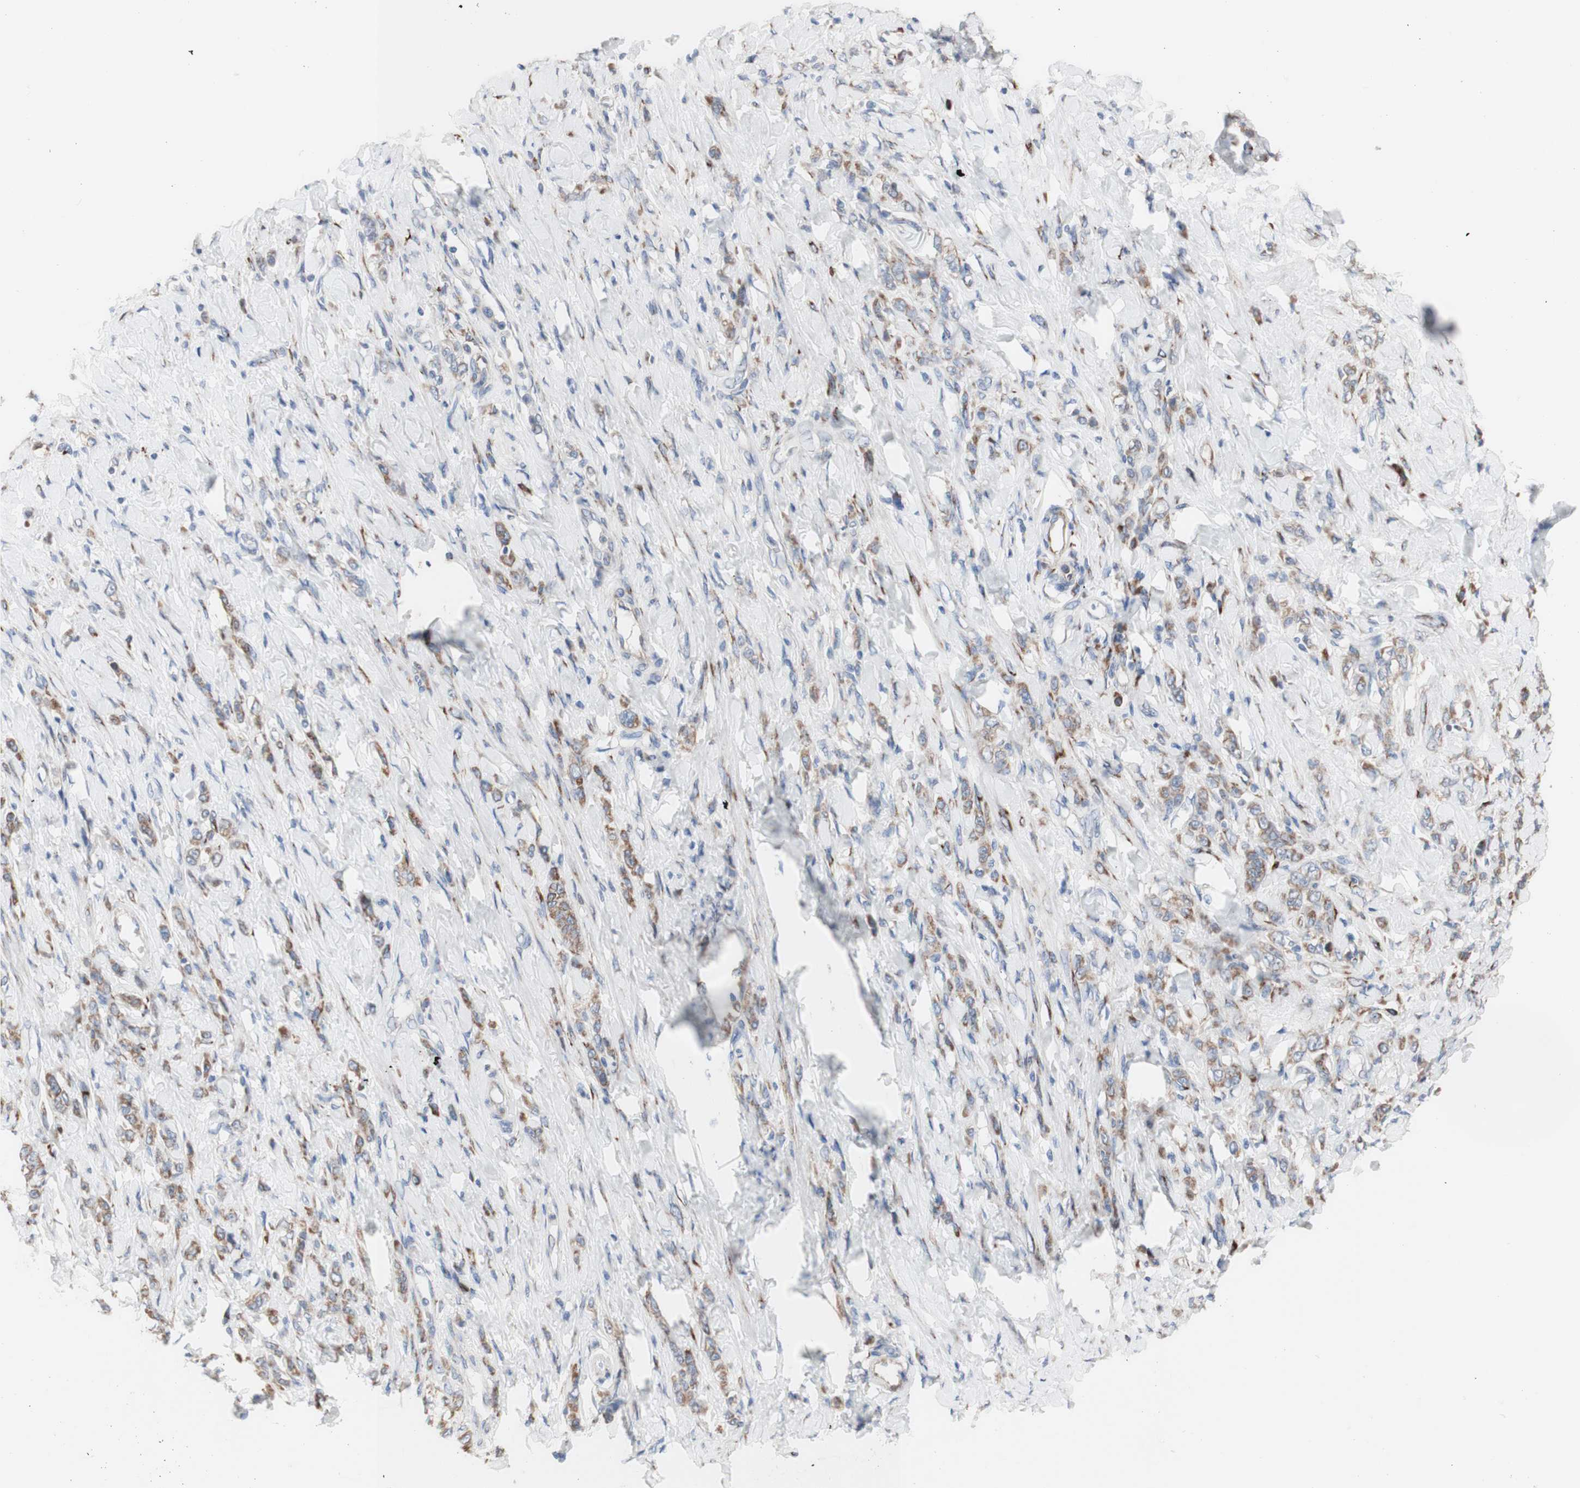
{"staining": {"intensity": "moderate", "quantity": "25%-75%", "location": "cytoplasmic/membranous"}, "tissue": "stomach cancer", "cell_type": "Tumor cells", "image_type": "cancer", "snomed": [{"axis": "morphology", "description": "Adenocarcinoma, NOS"}, {"axis": "topography", "description": "Stomach"}], "caption": "The immunohistochemical stain labels moderate cytoplasmic/membranous staining in tumor cells of stomach cancer (adenocarcinoma) tissue.", "gene": "AGPAT5", "patient": {"sex": "male", "age": 82}}